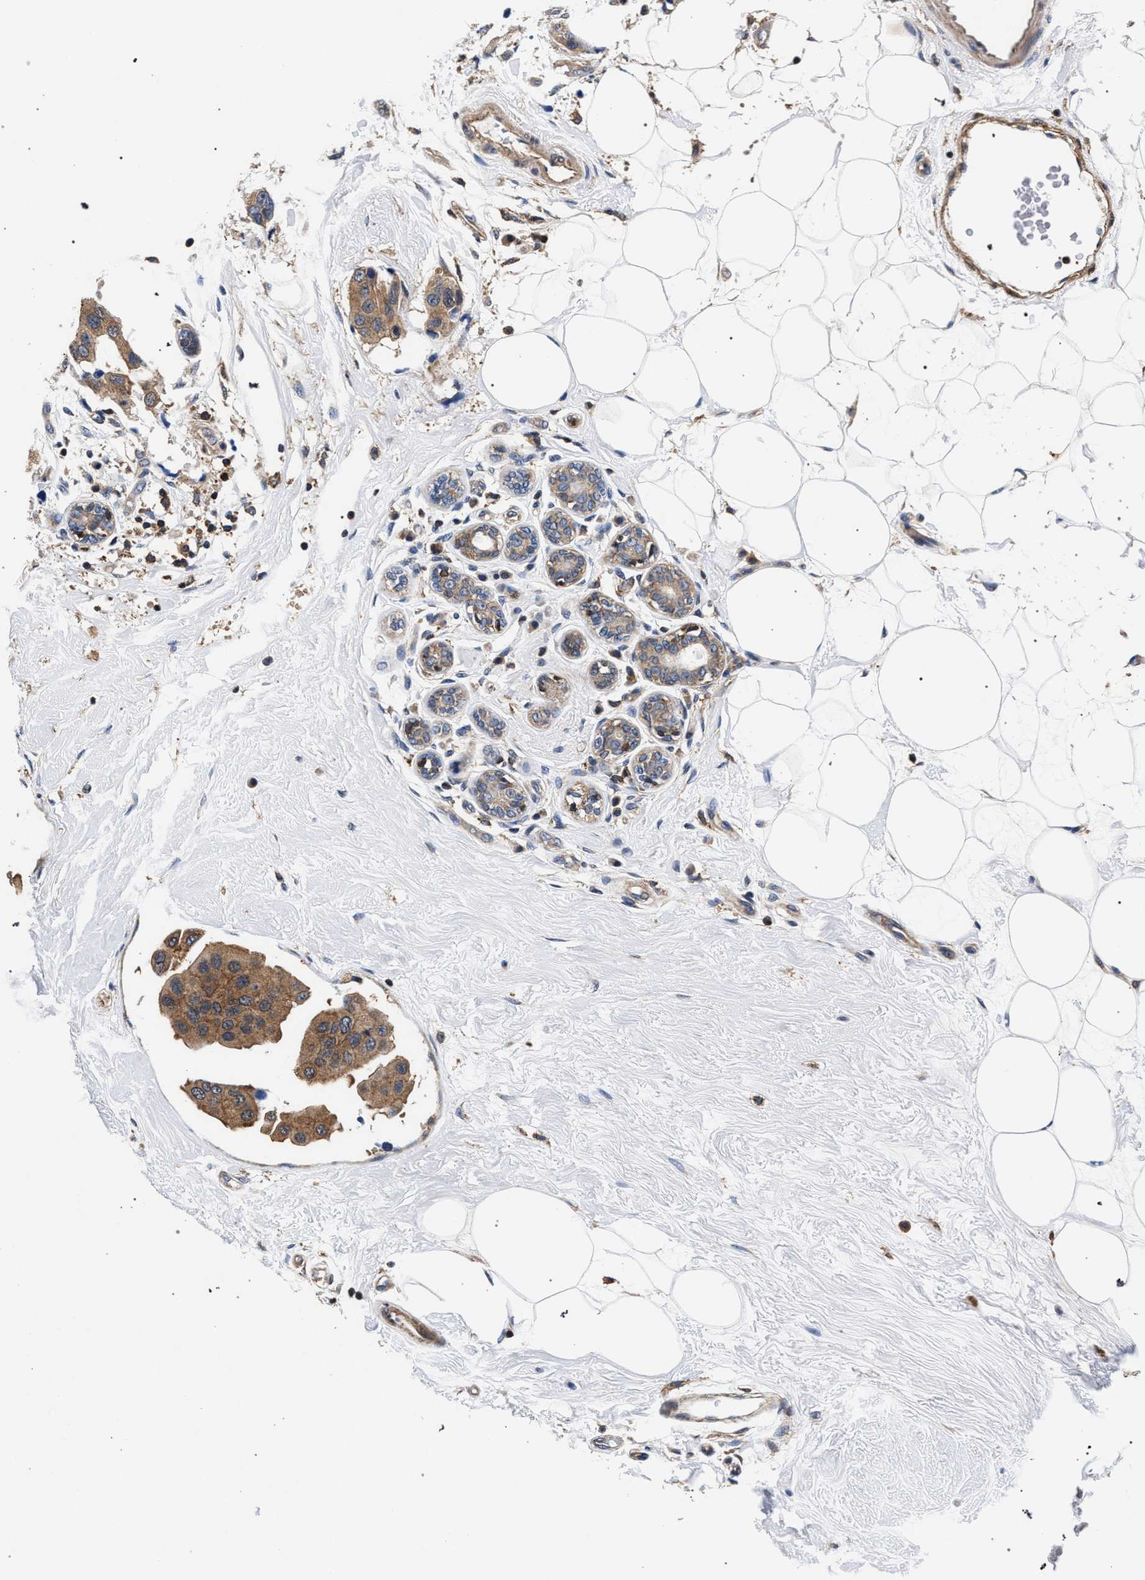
{"staining": {"intensity": "moderate", "quantity": ">75%", "location": "cytoplasmic/membranous"}, "tissue": "breast cancer", "cell_type": "Tumor cells", "image_type": "cancer", "snomed": [{"axis": "morphology", "description": "Normal tissue, NOS"}, {"axis": "morphology", "description": "Duct carcinoma"}, {"axis": "topography", "description": "Breast"}], "caption": "Immunohistochemical staining of breast cancer shows medium levels of moderate cytoplasmic/membranous staining in approximately >75% of tumor cells. (DAB (3,3'-diaminobenzidine) = brown stain, brightfield microscopy at high magnification).", "gene": "LASP1", "patient": {"sex": "female", "age": 39}}